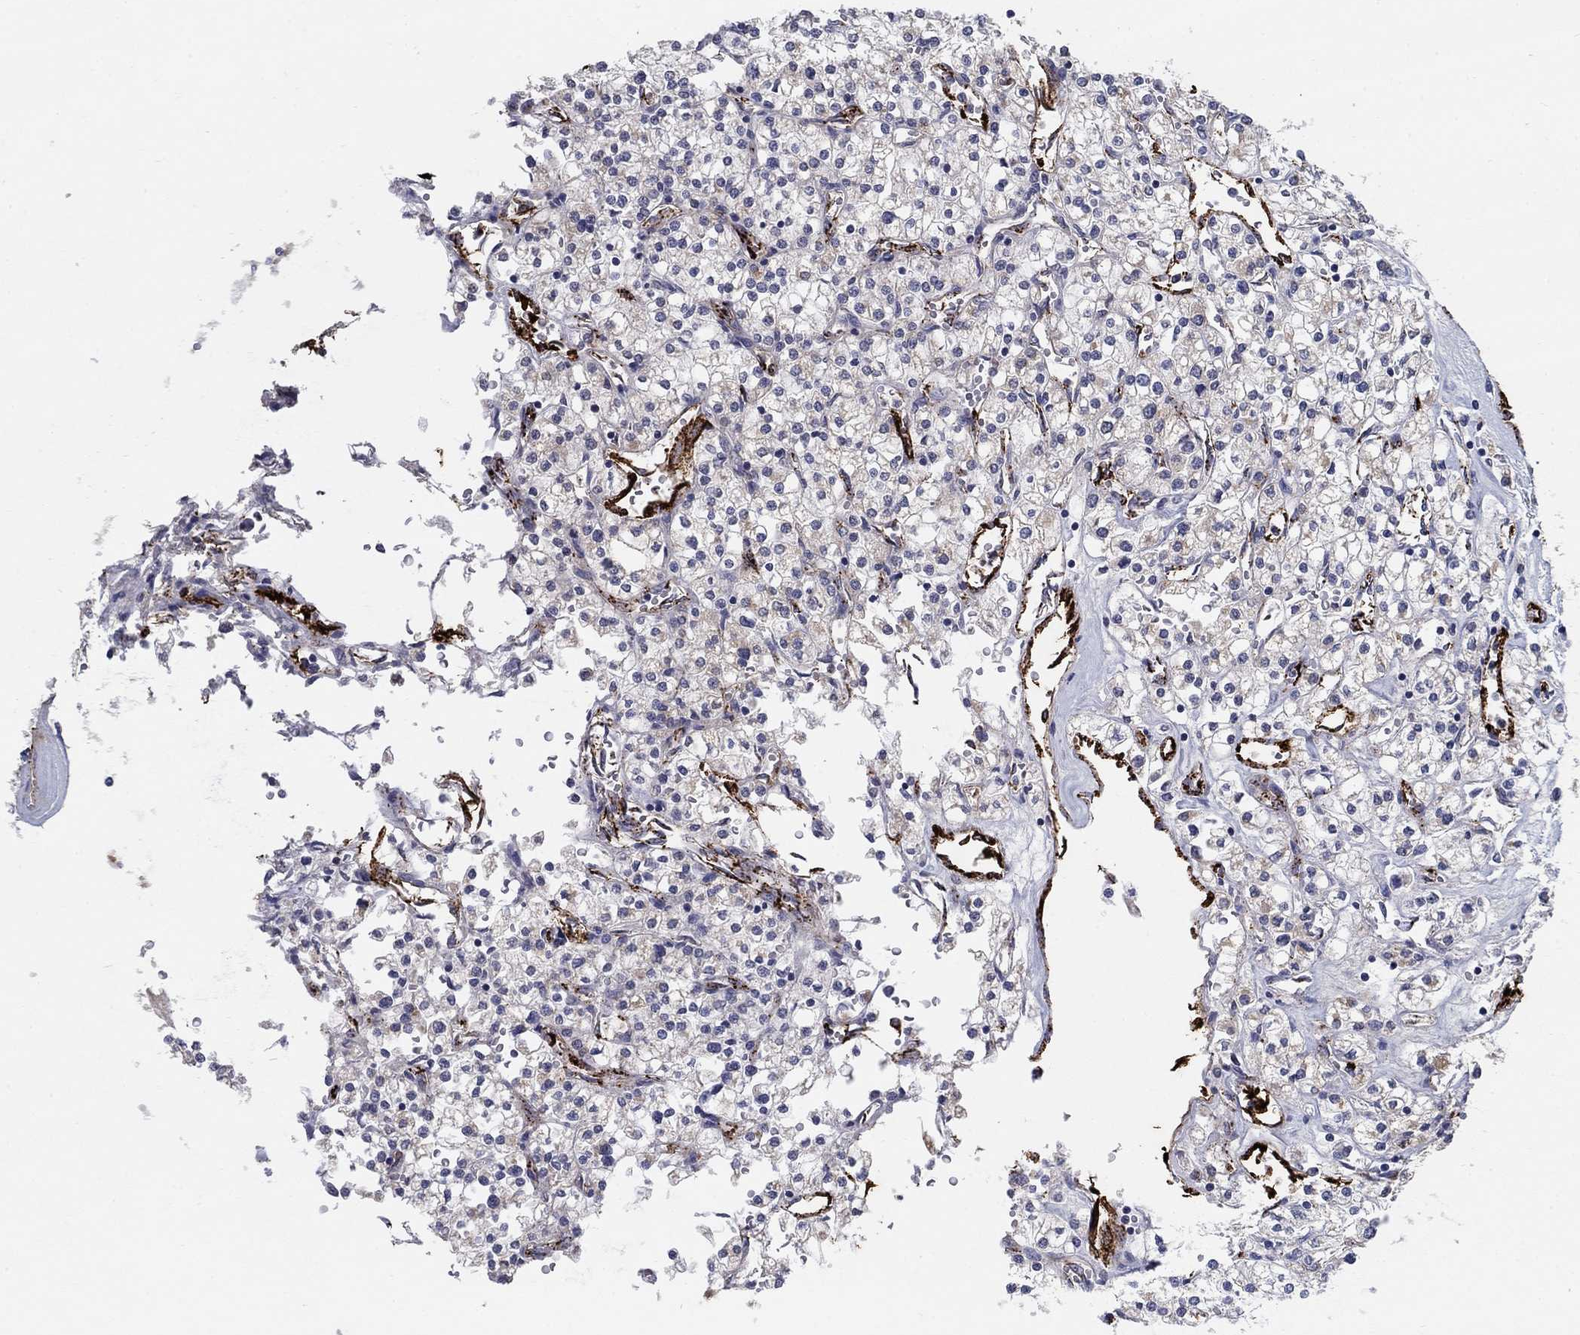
{"staining": {"intensity": "negative", "quantity": "none", "location": "none"}, "tissue": "renal cancer", "cell_type": "Tumor cells", "image_type": "cancer", "snomed": [{"axis": "morphology", "description": "Adenocarcinoma, NOS"}, {"axis": "topography", "description": "Kidney"}], "caption": "Immunohistochemistry micrograph of neoplastic tissue: human renal cancer stained with DAB (3,3'-diaminobenzidine) demonstrates no significant protein positivity in tumor cells. (Immunohistochemistry (ihc), brightfield microscopy, high magnification).", "gene": "TINAG", "patient": {"sex": "male", "age": 80}}